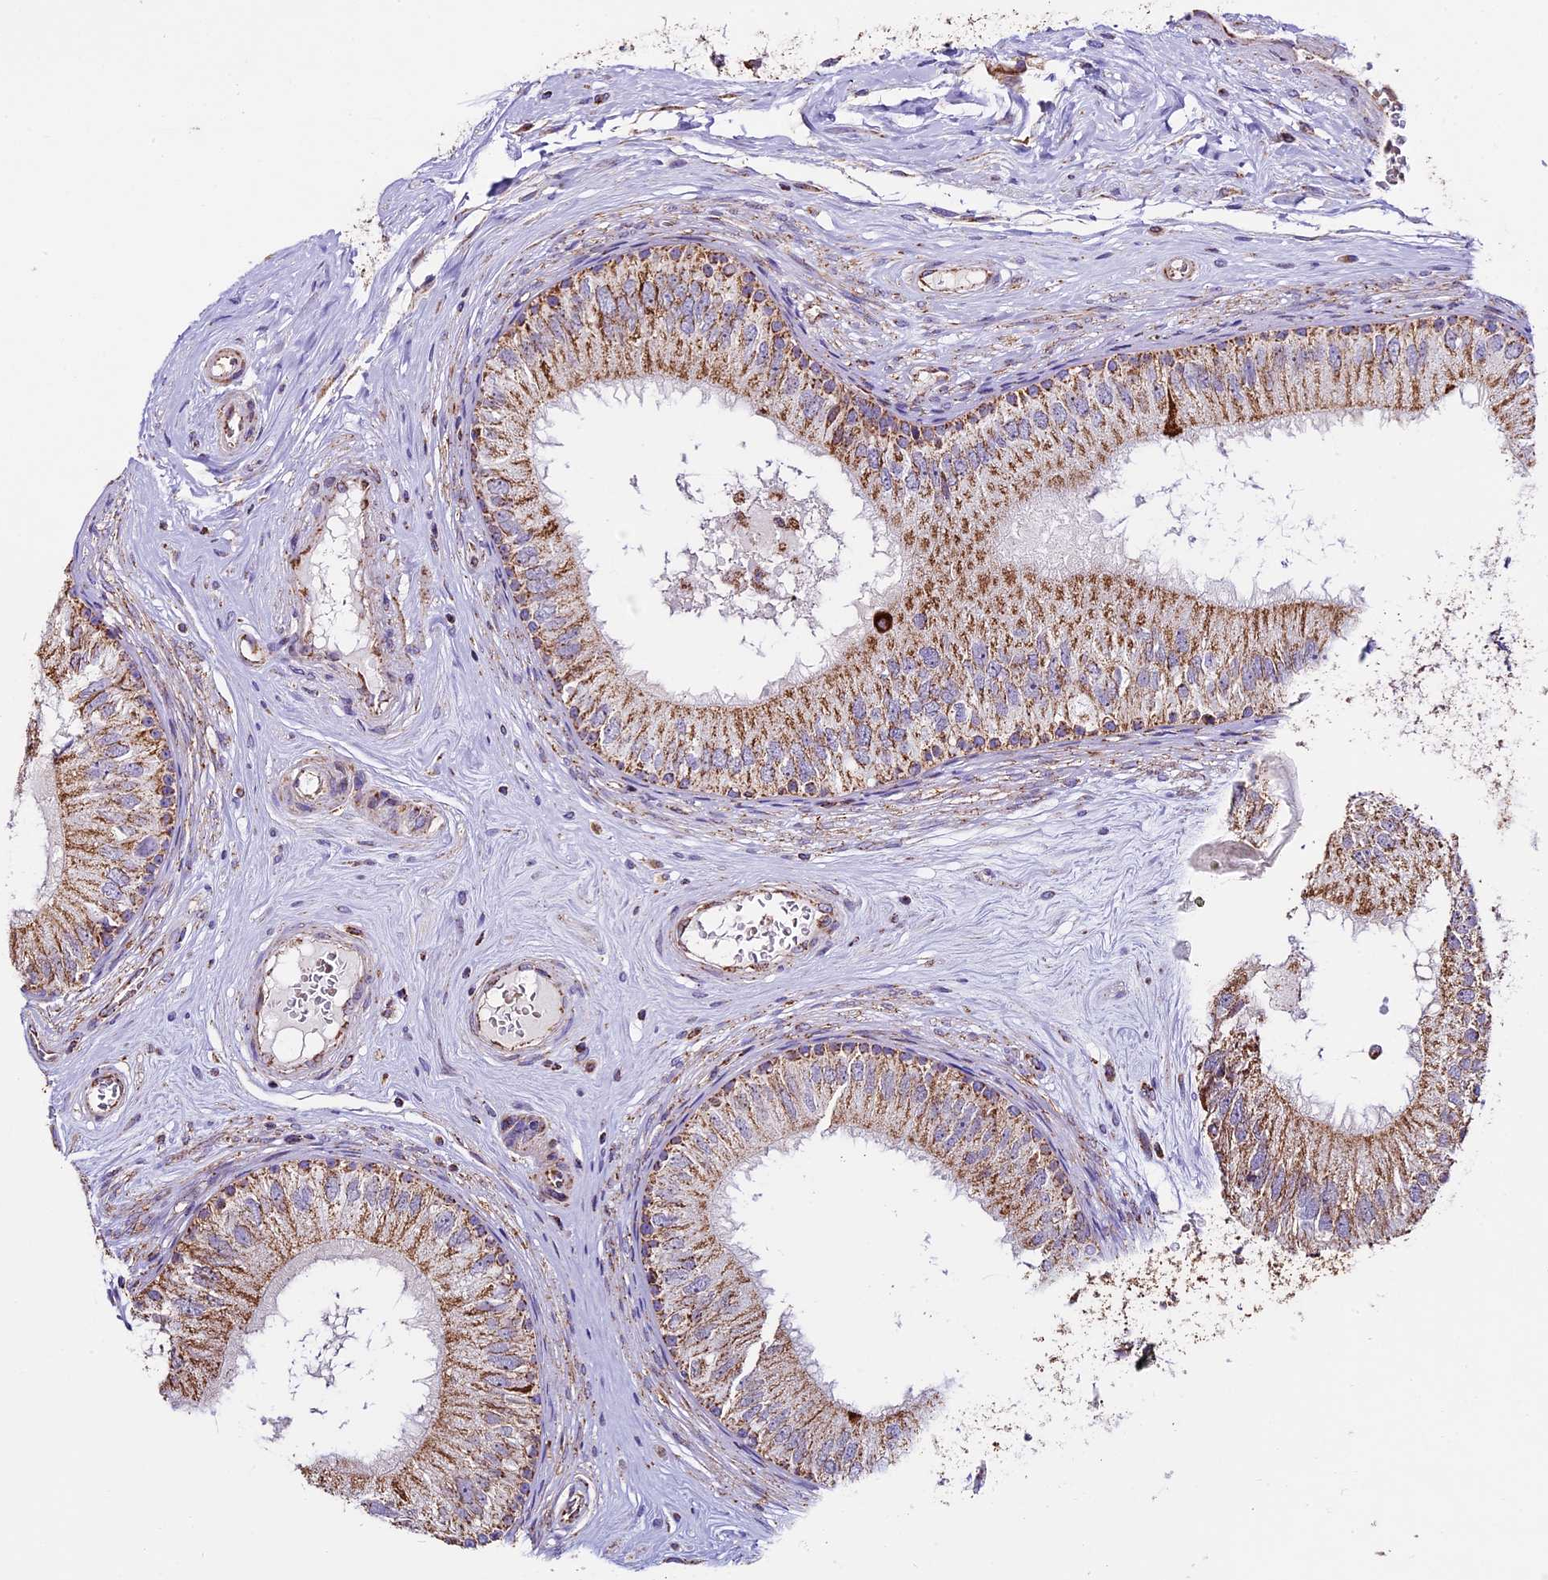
{"staining": {"intensity": "moderate", "quantity": ">75%", "location": "cytoplasmic/membranous"}, "tissue": "epididymis", "cell_type": "Glandular cells", "image_type": "normal", "snomed": [{"axis": "morphology", "description": "Normal tissue, NOS"}, {"axis": "topography", "description": "Epididymis"}], "caption": "The image reveals staining of normal epididymis, revealing moderate cytoplasmic/membranous protein positivity (brown color) within glandular cells. The protein is stained brown, and the nuclei are stained in blue (DAB IHC with brightfield microscopy, high magnification).", "gene": "NDUFA8", "patient": {"sex": "male", "age": 33}}